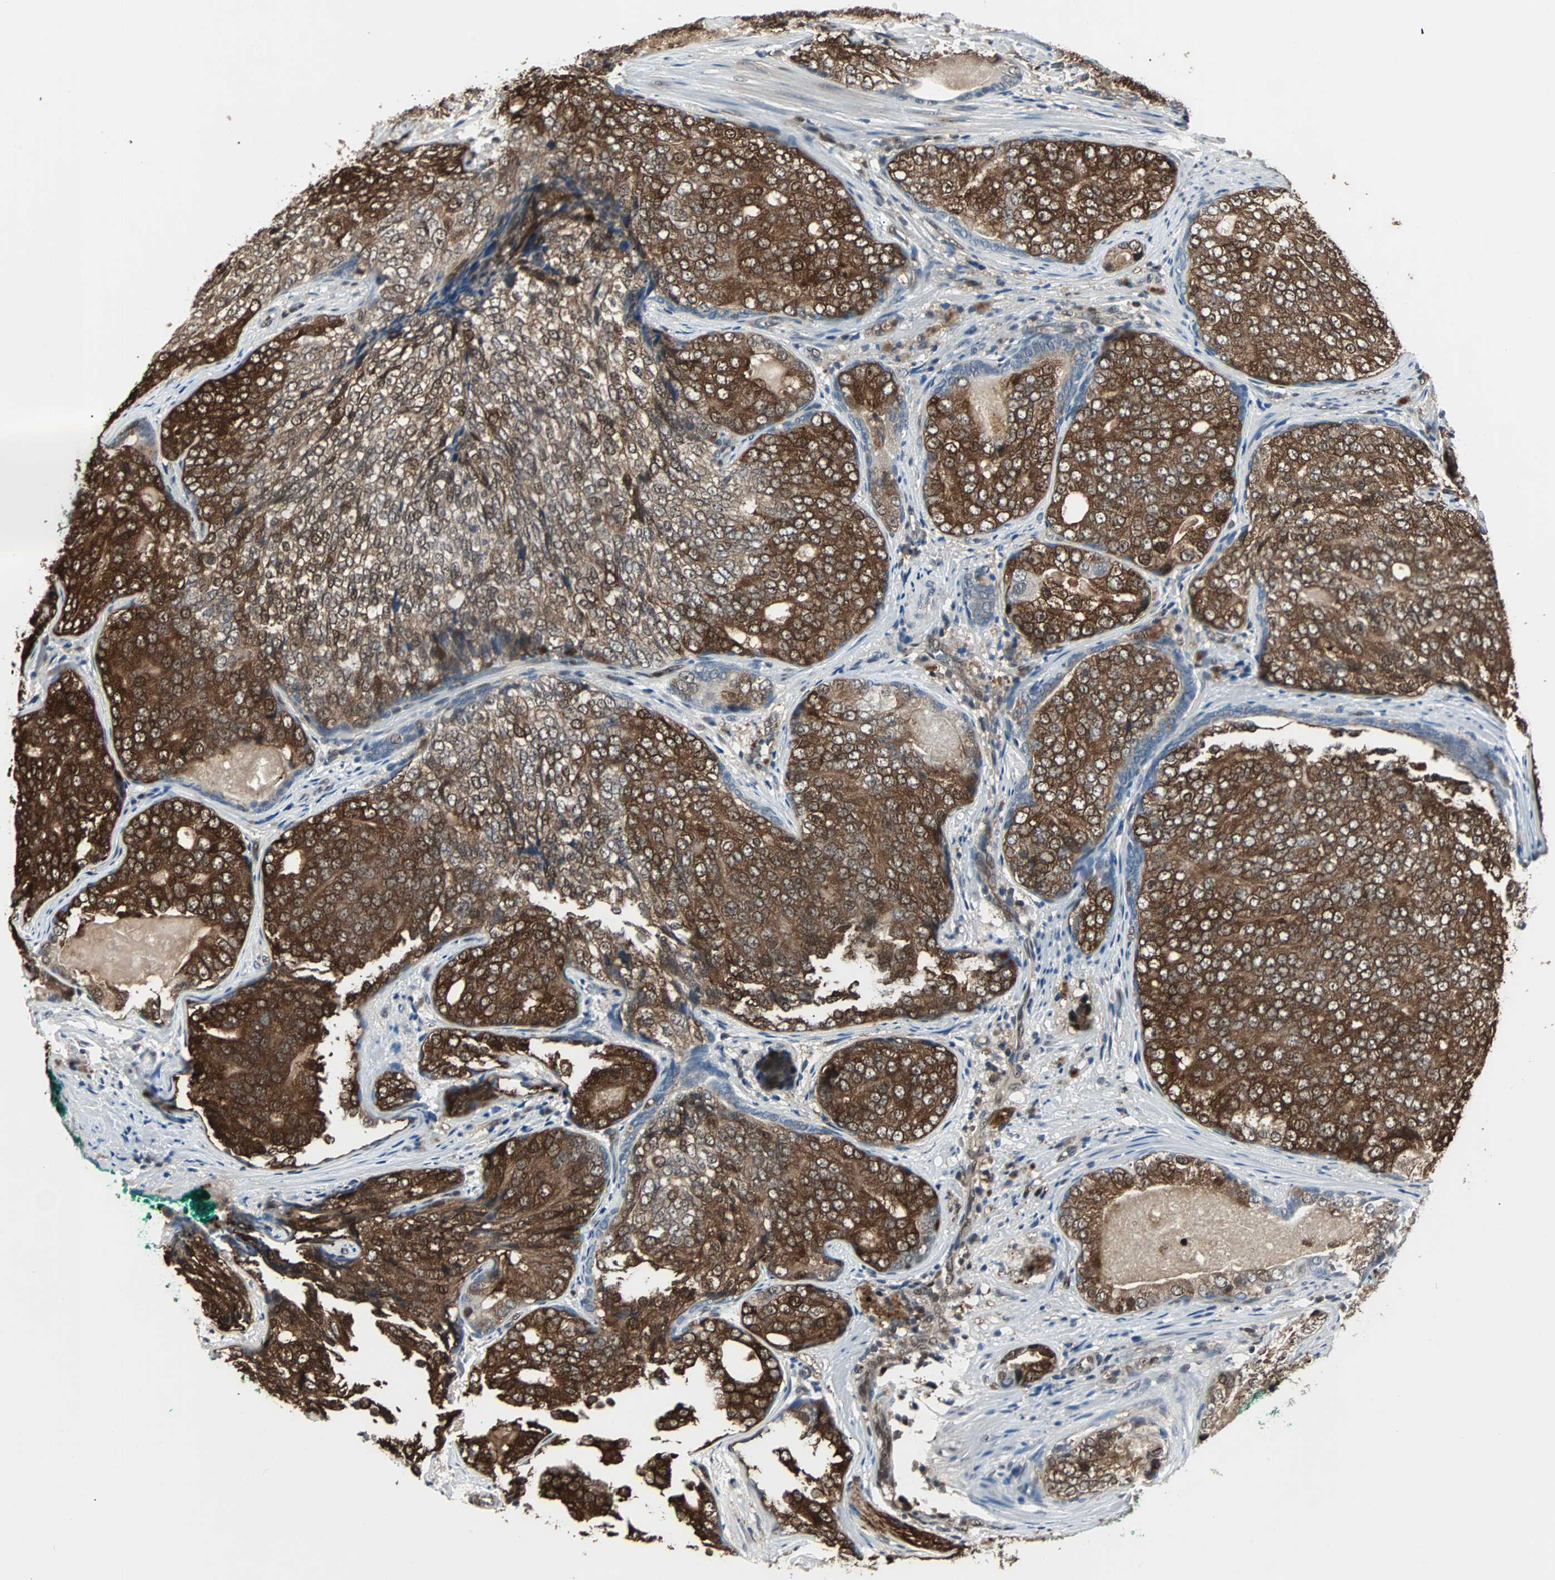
{"staining": {"intensity": "strong", "quantity": ">75%", "location": "cytoplasmic/membranous"}, "tissue": "prostate cancer", "cell_type": "Tumor cells", "image_type": "cancer", "snomed": [{"axis": "morphology", "description": "Adenocarcinoma, High grade"}, {"axis": "topography", "description": "Prostate"}], "caption": "Immunohistochemical staining of human prostate cancer (adenocarcinoma (high-grade)) shows high levels of strong cytoplasmic/membranous protein expression in approximately >75% of tumor cells. The staining was performed using DAB (3,3'-diaminobenzidine) to visualize the protein expression in brown, while the nuclei were stained in blue with hematoxylin (Magnification: 20x).", "gene": "ACLY", "patient": {"sex": "male", "age": 66}}